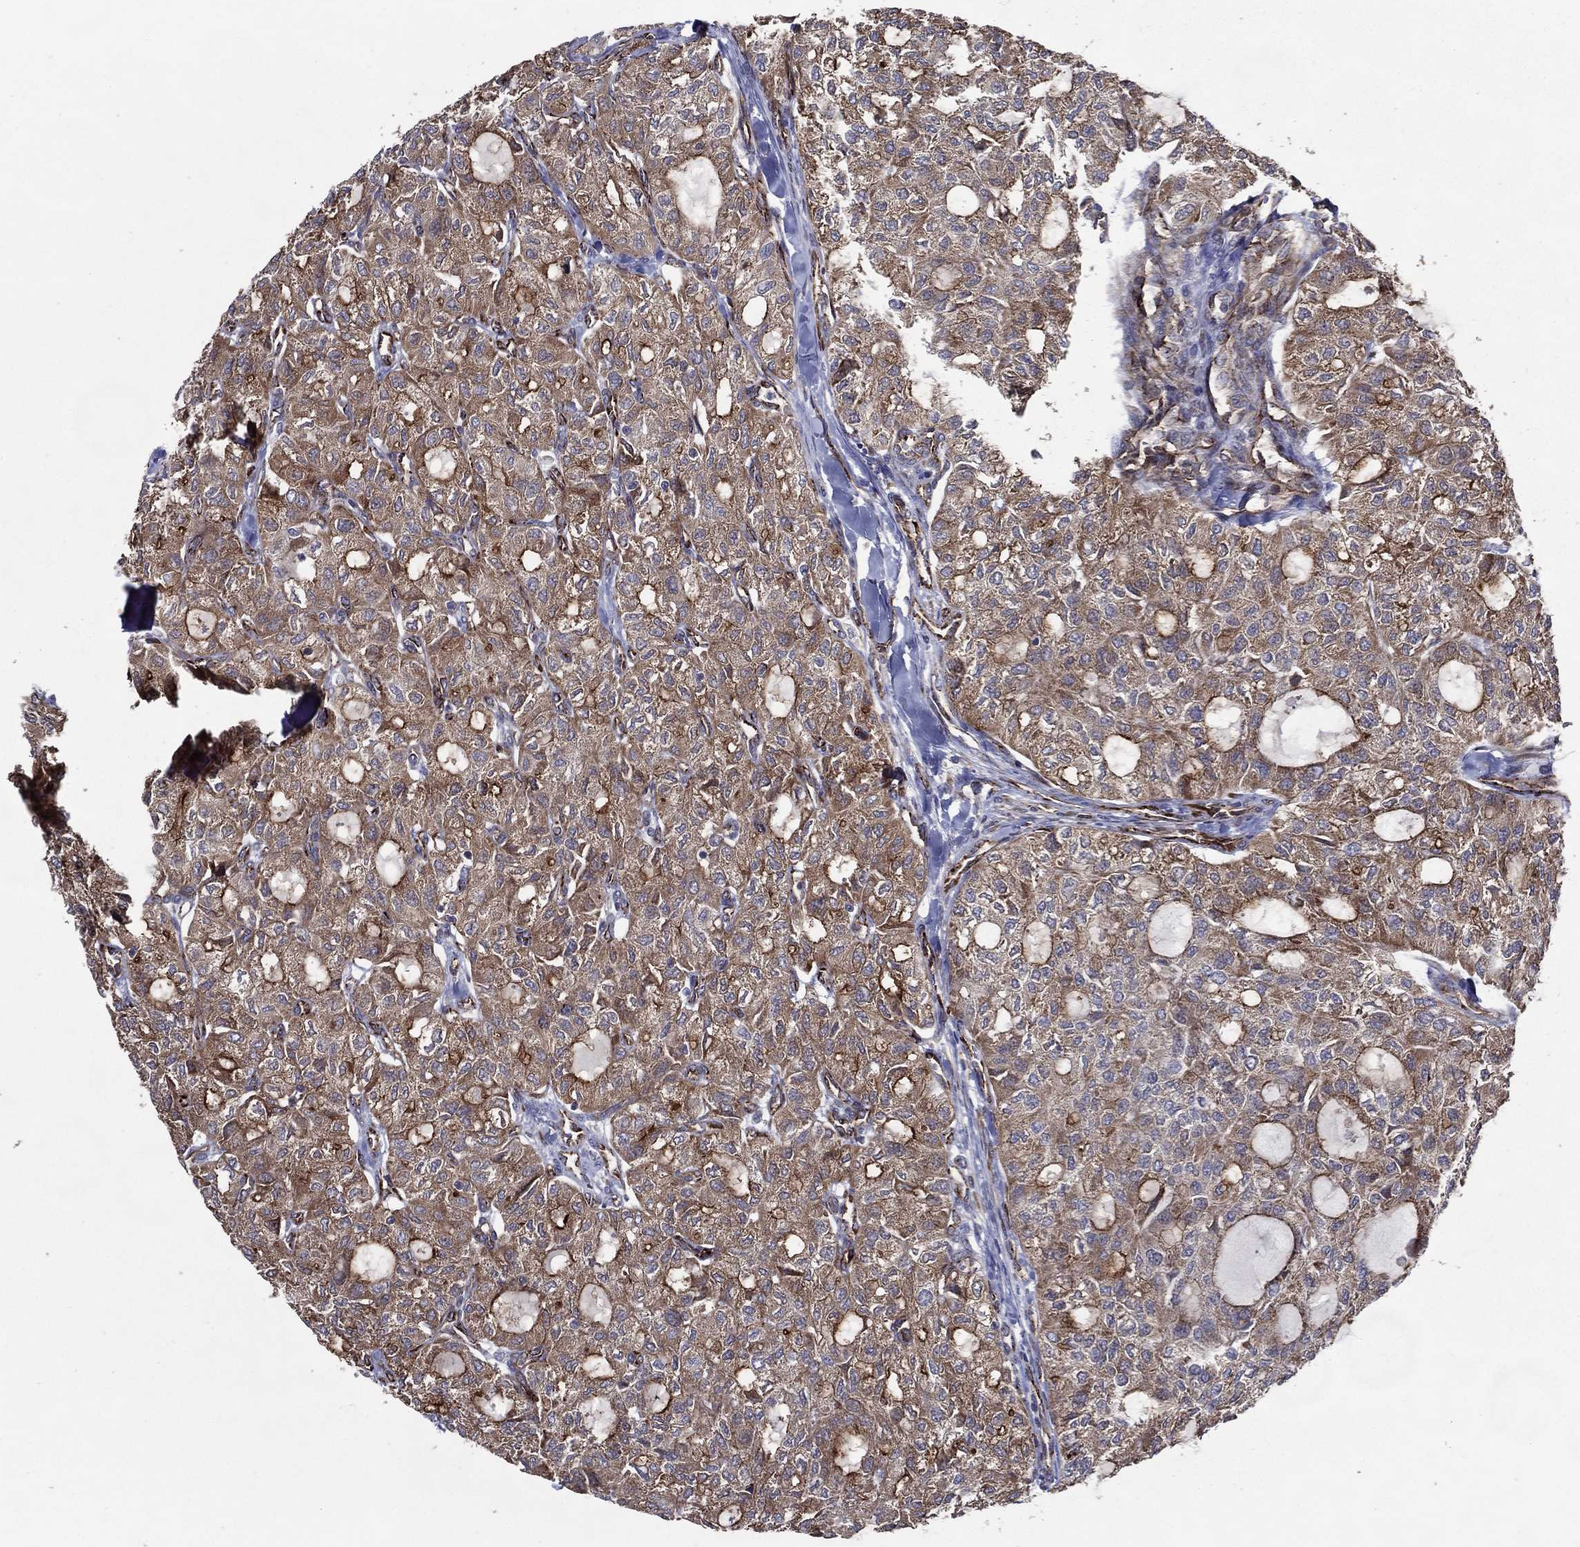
{"staining": {"intensity": "moderate", "quantity": ">75%", "location": "cytoplasmic/membranous"}, "tissue": "thyroid cancer", "cell_type": "Tumor cells", "image_type": "cancer", "snomed": [{"axis": "morphology", "description": "Follicular adenoma carcinoma, NOS"}, {"axis": "topography", "description": "Thyroid gland"}], "caption": "There is medium levels of moderate cytoplasmic/membranous positivity in tumor cells of thyroid follicular adenoma carcinoma, as demonstrated by immunohistochemical staining (brown color).", "gene": "ARHGAP11A", "patient": {"sex": "male", "age": 75}}